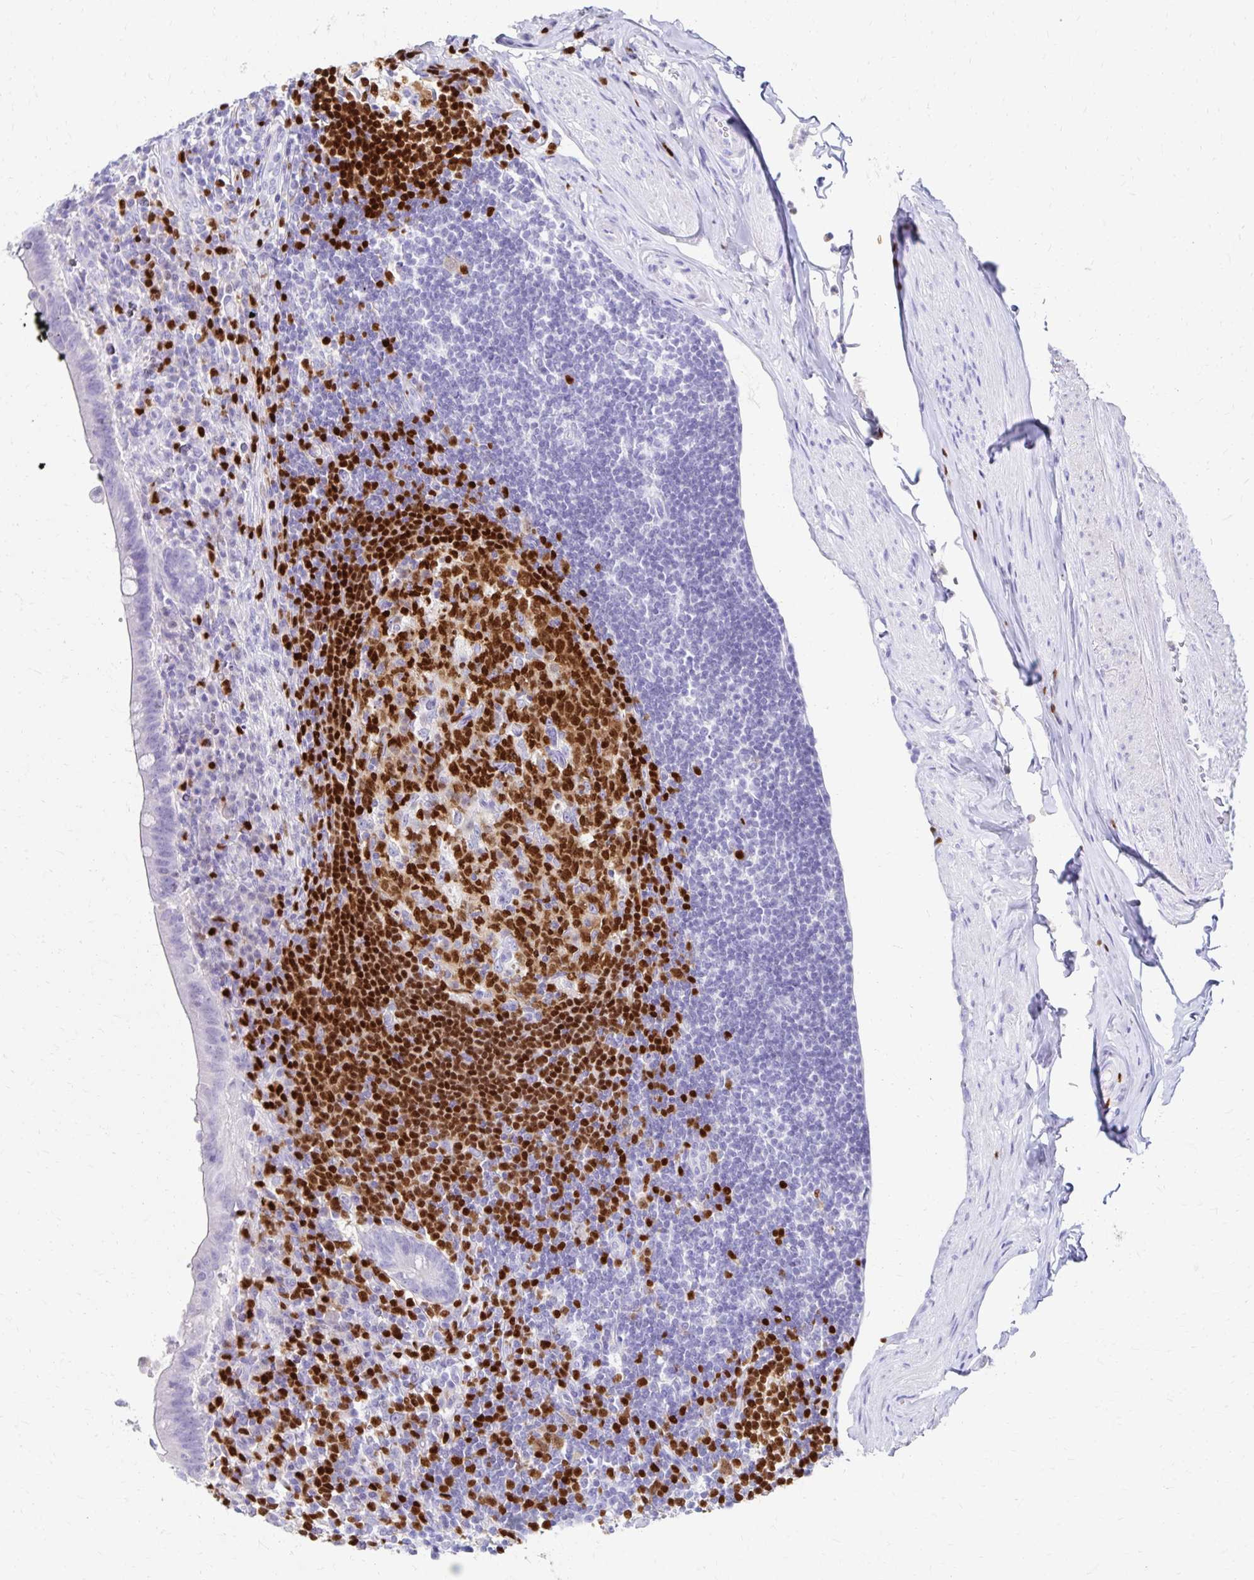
{"staining": {"intensity": "negative", "quantity": "none", "location": "none"}, "tissue": "appendix", "cell_type": "Glandular cells", "image_type": "normal", "snomed": [{"axis": "morphology", "description": "Normal tissue, NOS"}, {"axis": "topography", "description": "Appendix"}], "caption": "Appendix stained for a protein using immunohistochemistry demonstrates no staining glandular cells.", "gene": "PAX5", "patient": {"sex": "female", "age": 56}}